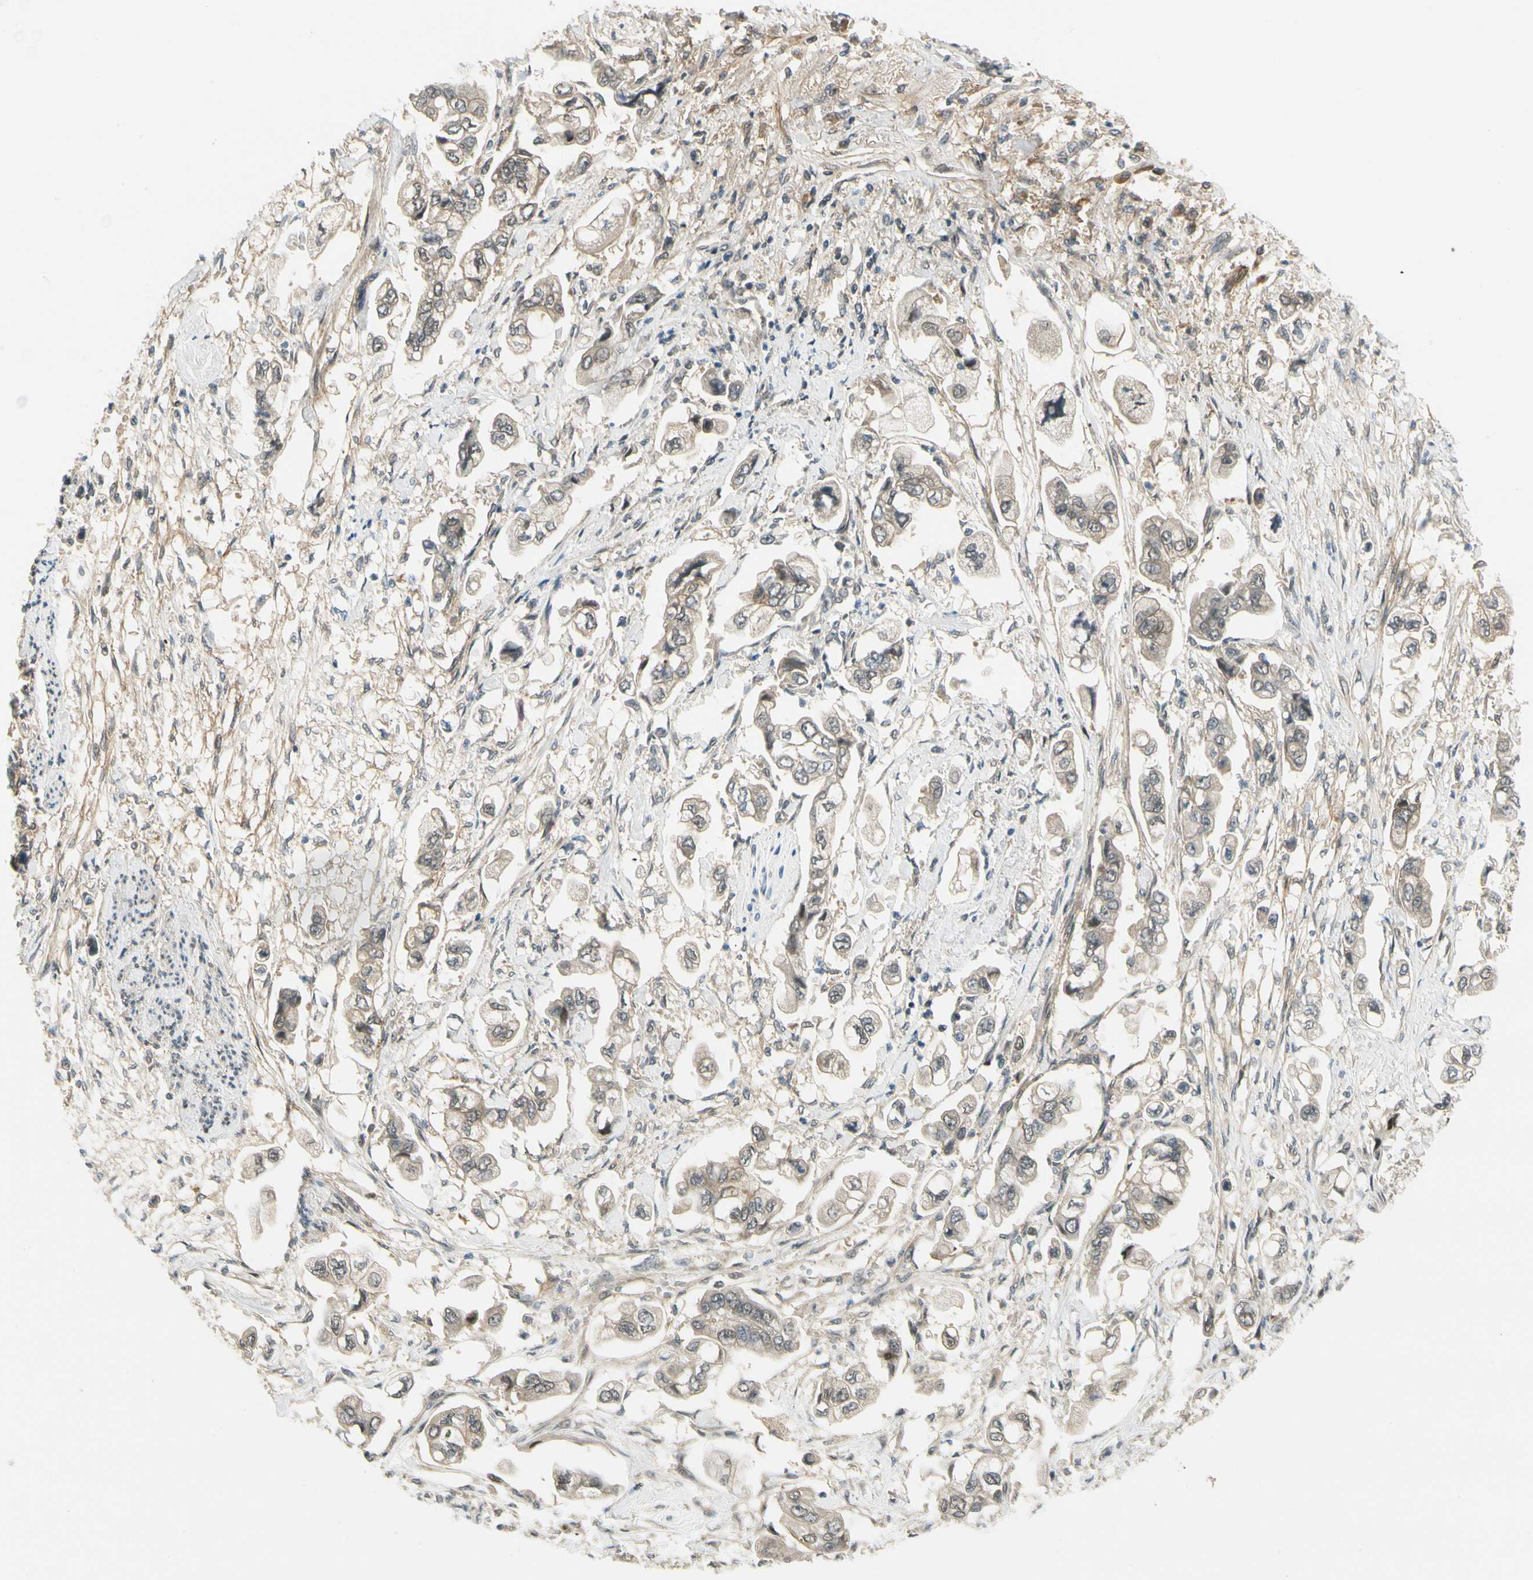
{"staining": {"intensity": "weak", "quantity": "<25%", "location": "cytoplasmic/membranous"}, "tissue": "stomach cancer", "cell_type": "Tumor cells", "image_type": "cancer", "snomed": [{"axis": "morphology", "description": "Adenocarcinoma, NOS"}, {"axis": "topography", "description": "Stomach"}], "caption": "IHC of human stomach adenocarcinoma demonstrates no staining in tumor cells.", "gene": "EPHB3", "patient": {"sex": "male", "age": 62}}